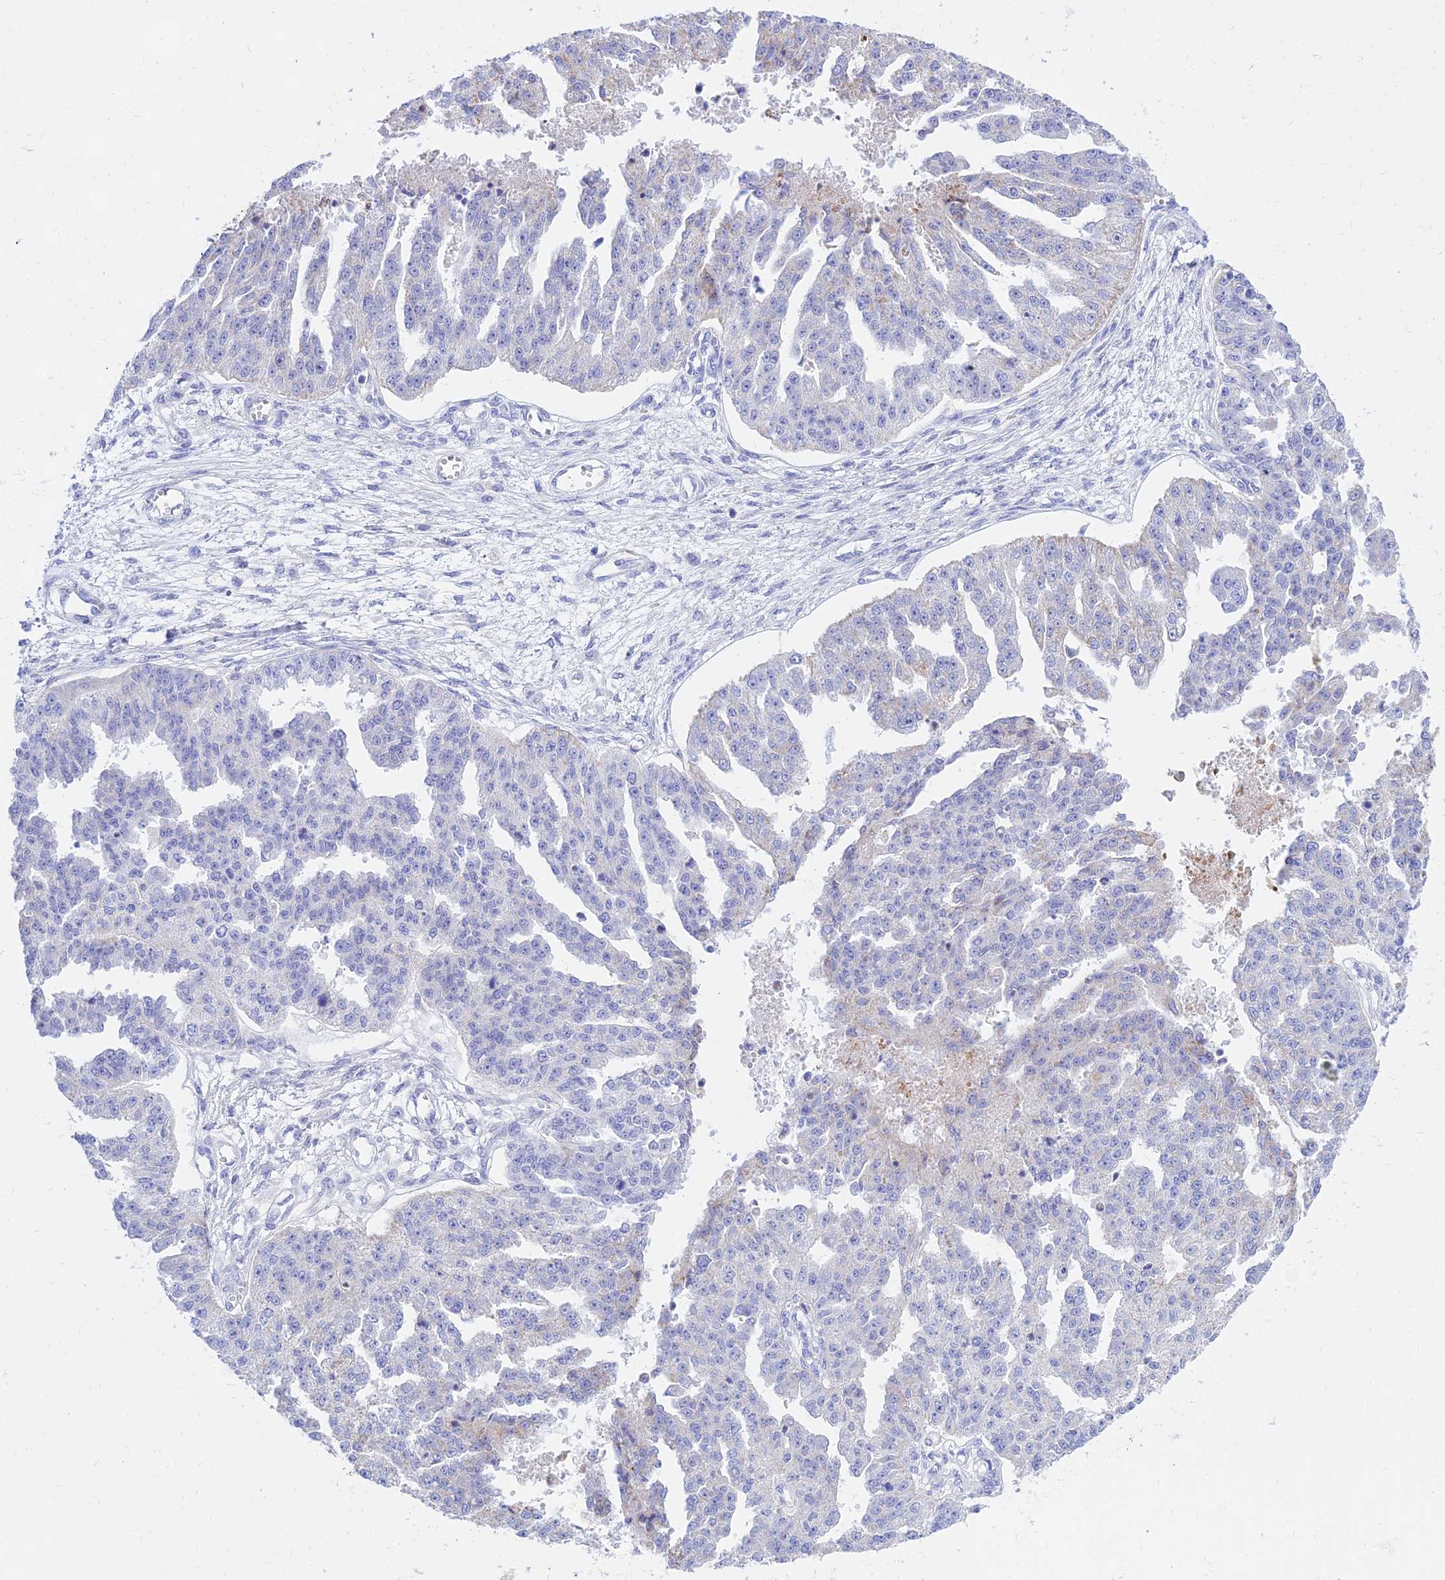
{"staining": {"intensity": "negative", "quantity": "none", "location": "none"}, "tissue": "ovarian cancer", "cell_type": "Tumor cells", "image_type": "cancer", "snomed": [{"axis": "morphology", "description": "Cystadenocarcinoma, serous, NOS"}, {"axis": "topography", "description": "Ovary"}], "caption": "IHC of ovarian serous cystadenocarcinoma reveals no positivity in tumor cells.", "gene": "PKN3", "patient": {"sex": "female", "age": 58}}